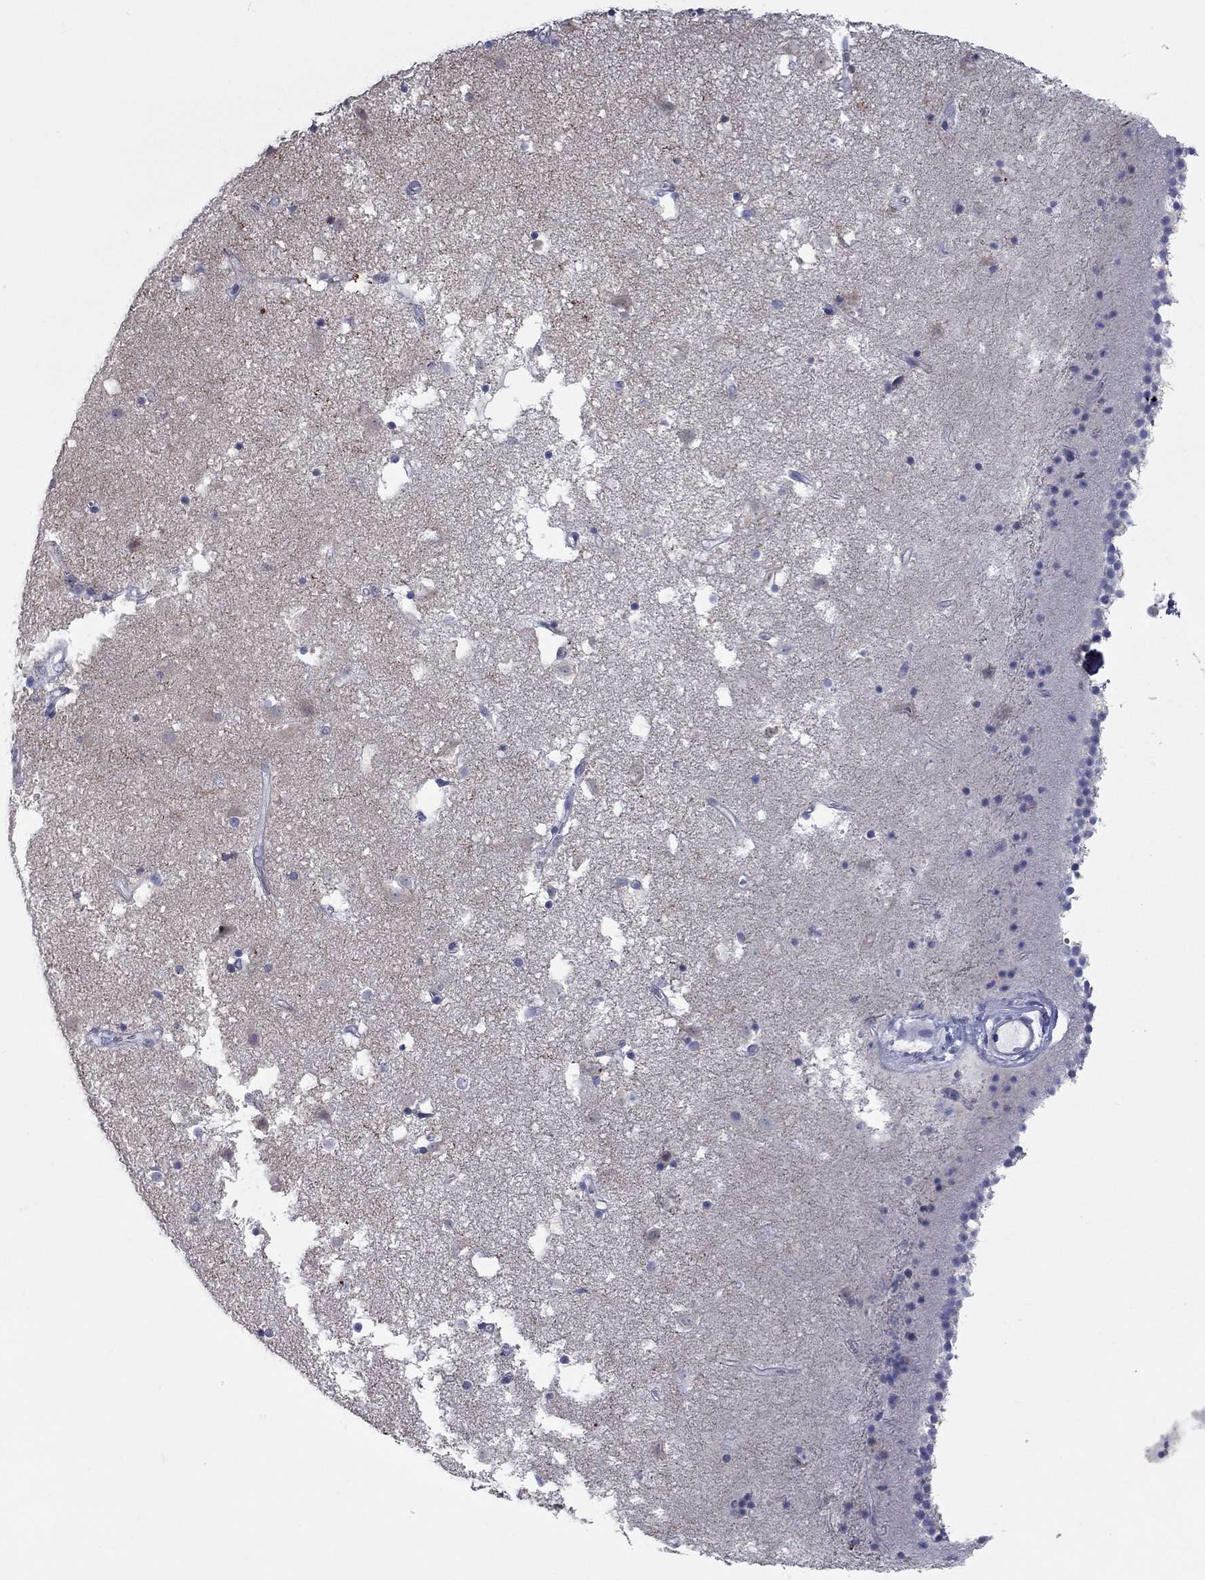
{"staining": {"intensity": "negative", "quantity": "none", "location": "none"}, "tissue": "caudate", "cell_type": "Glial cells", "image_type": "normal", "snomed": [{"axis": "morphology", "description": "Normal tissue, NOS"}, {"axis": "topography", "description": "Lateral ventricle wall"}], "caption": "An immunohistochemistry (IHC) image of benign caudate is shown. There is no staining in glial cells of caudate. (Immunohistochemistry, brightfield microscopy, high magnification).", "gene": "UNC119B", "patient": {"sex": "female", "age": 71}}